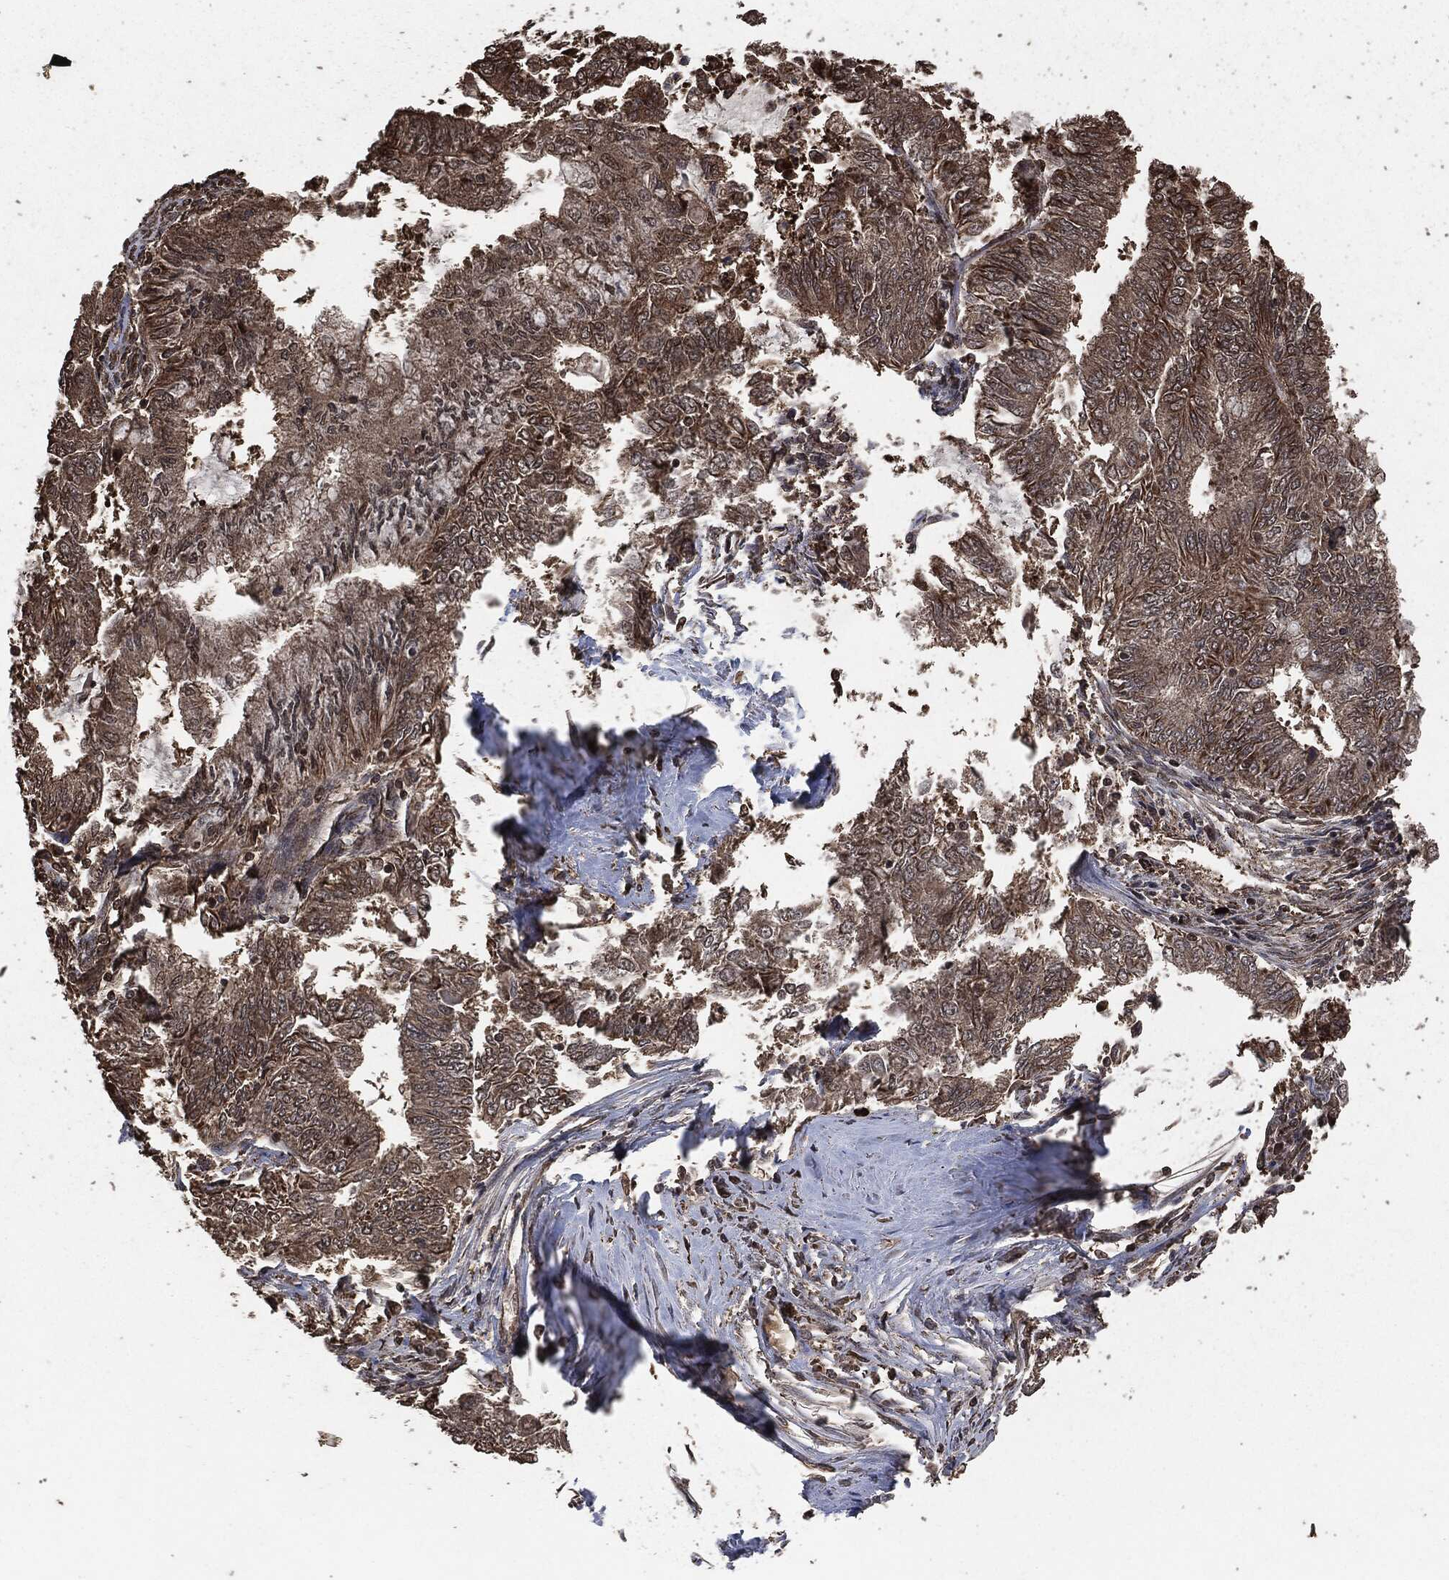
{"staining": {"intensity": "moderate", "quantity": "25%-75%", "location": "cytoplasmic/membranous"}, "tissue": "endometrial cancer", "cell_type": "Tumor cells", "image_type": "cancer", "snomed": [{"axis": "morphology", "description": "Adenocarcinoma, NOS"}, {"axis": "topography", "description": "Endometrium"}], "caption": "DAB (3,3'-diaminobenzidine) immunohistochemical staining of human endometrial cancer (adenocarcinoma) shows moderate cytoplasmic/membranous protein staining in about 25%-75% of tumor cells. (DAB (3,3'-diaminobenzidine) = brown stain, brightfield microscopy at high magnification).", "gene": "EGFR", "patient": {"sex": "female", "age": 62}}